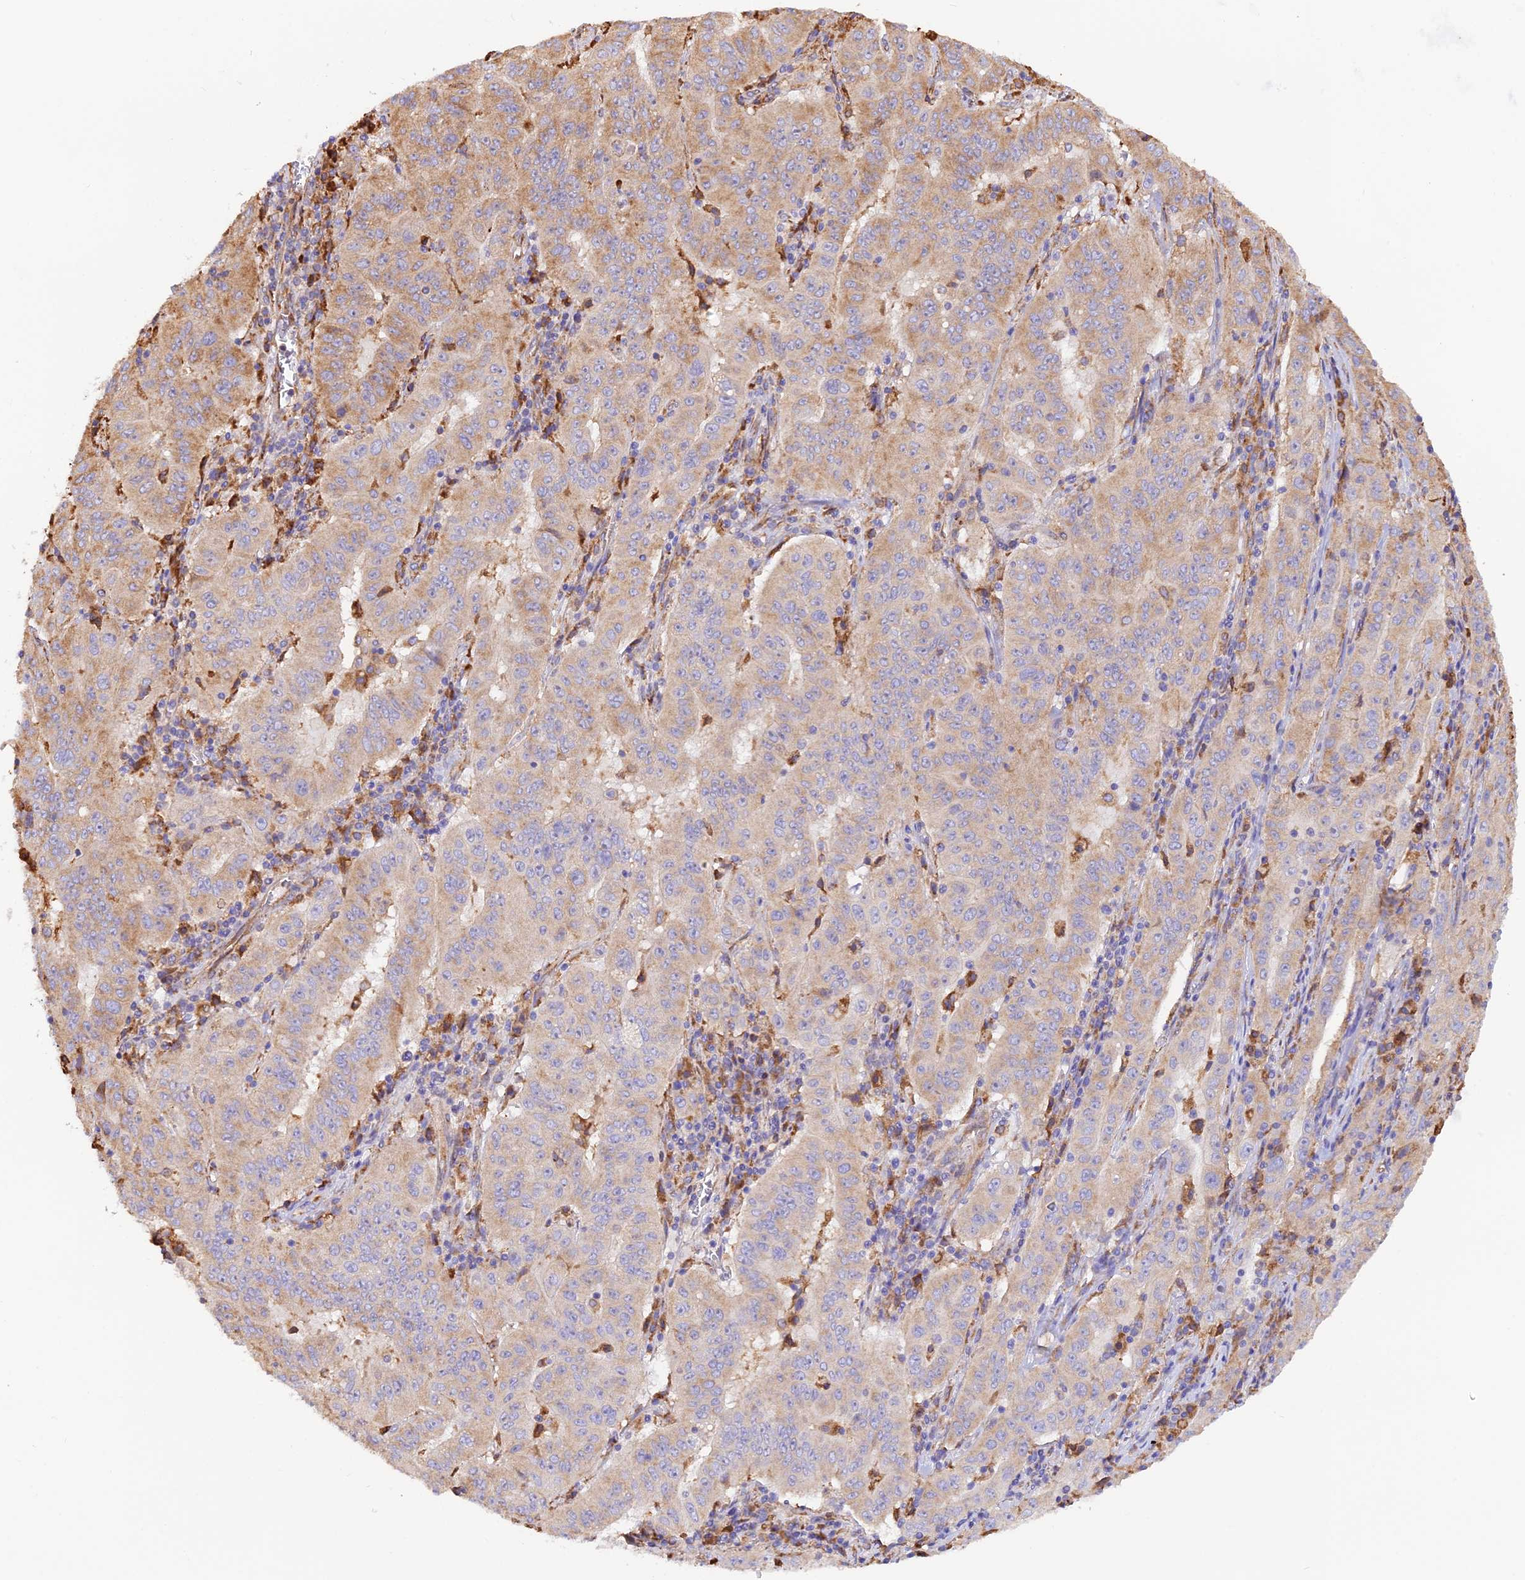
{"staining": {"intensity": "moderate", "quantity": "25%-75%", "location": "cytoplasmic/membranous"}, "tissue": "pancreatic cancer", "cell_type": "Tumor cells", "image_type": "cancer", "snomed": [{"axis": "morphology", "description": "Adenocarcinoma, NOS"}, {"axis": "topography", "description": "Pancreas"}], "caption": "Protein expression by IHC reveals moderate cytoplasmic/membranous expression in approximately 25%-75% of tumor cells in adenocarcinoma (pancreatic).", "gene": "RPL5", "patient": {"sex": "male", "age": 63}}